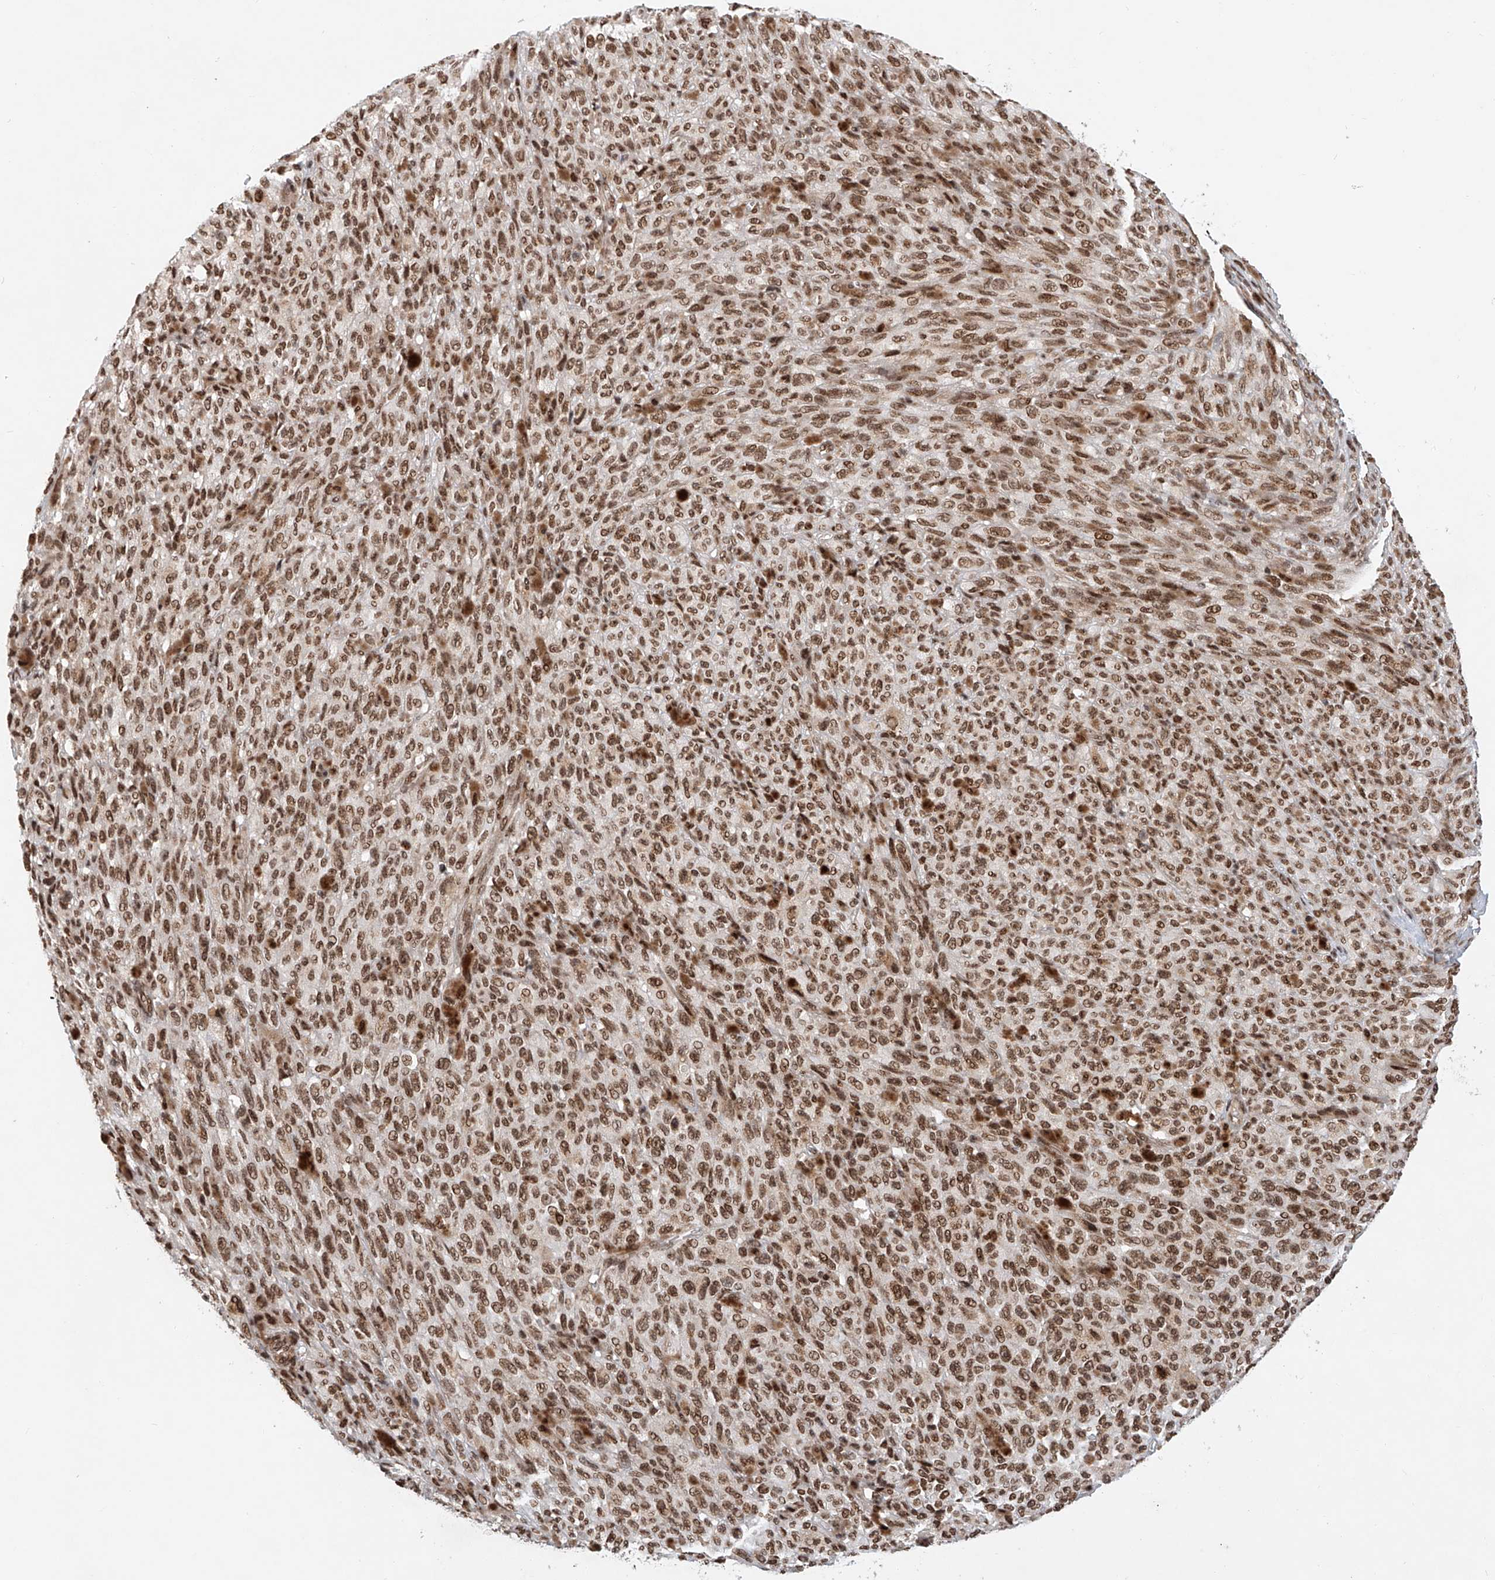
{"staining": {"intensity": "strong", "quantity": ">75%", "location": "nuclear"}, "tissue": "melanoma", "cell_type": "Tumor cells", "image_type": "cancer", "snomed": [{"axis": "morphology", "description": "Malignant melanoma, NOS"}, {"axis": "topography", "description": "Skin"}], "caption": "A brown stain highlights strong nuclear expression of a protein in malignant melanoma tumor cells.", "gene": "ZNF470", "patient": {"sex": "female", "age": 82}}